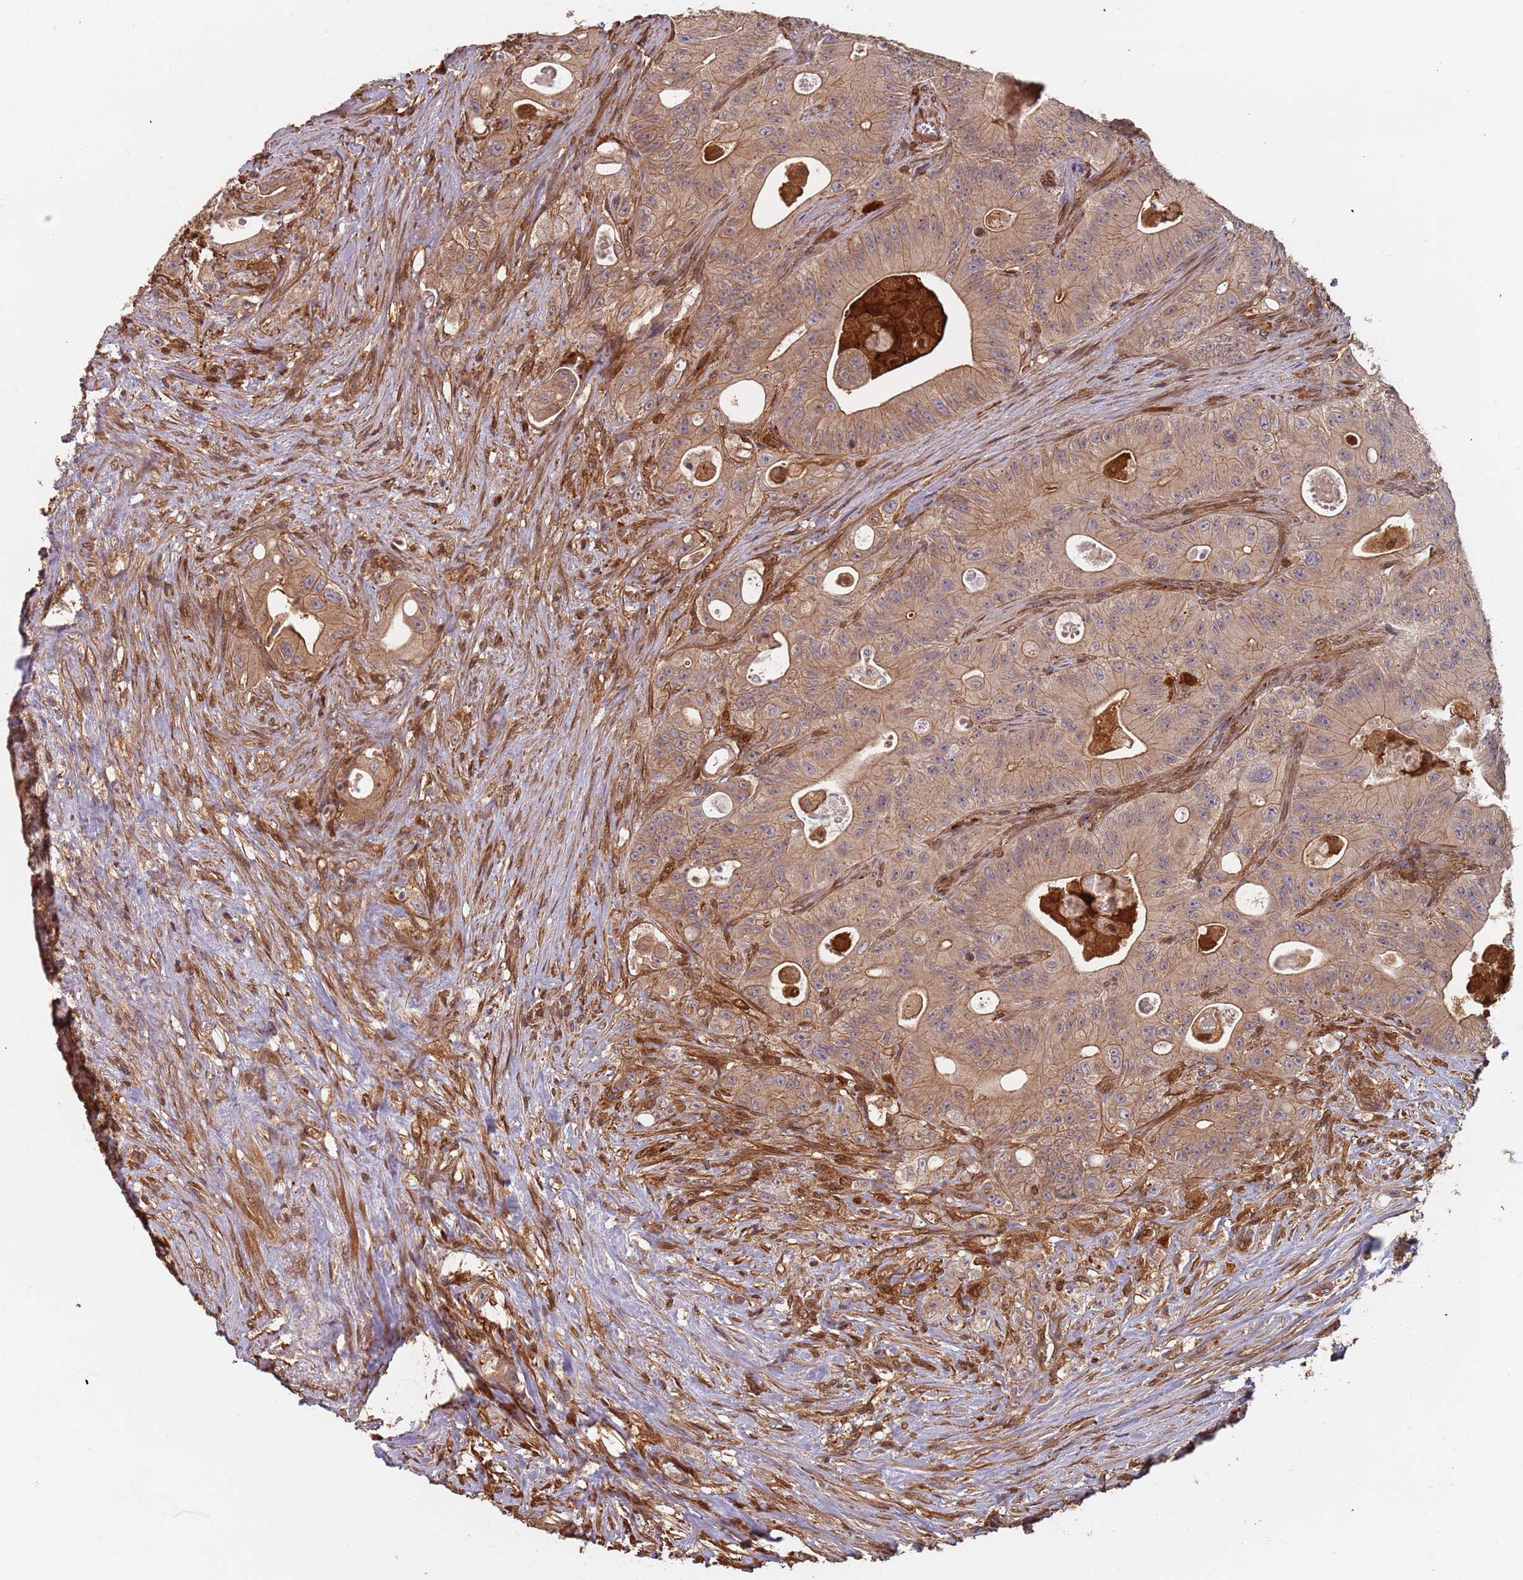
{"staining": {"intensity": "moderate", "quantity": ">75%", "location": "cytoplasmic/membranous"}, "tissue": "colorectal cancer", "cell_type": "Tumor cells", "image_type": "cancer", "snomed": [{"axis": "morphology", "description": "Adenocarcinoma, NOS"}, {"axis": "topography", "description": "Colon"}], "caption": "Protein expression analysis of colorectal cancer (adenocarcinoma) shows moderate cytoplasmic/membranous positivity in about >75% of tumor cells.", "gene": "SDCCAG8", "patient": {"sex": "female", "age": 46}}